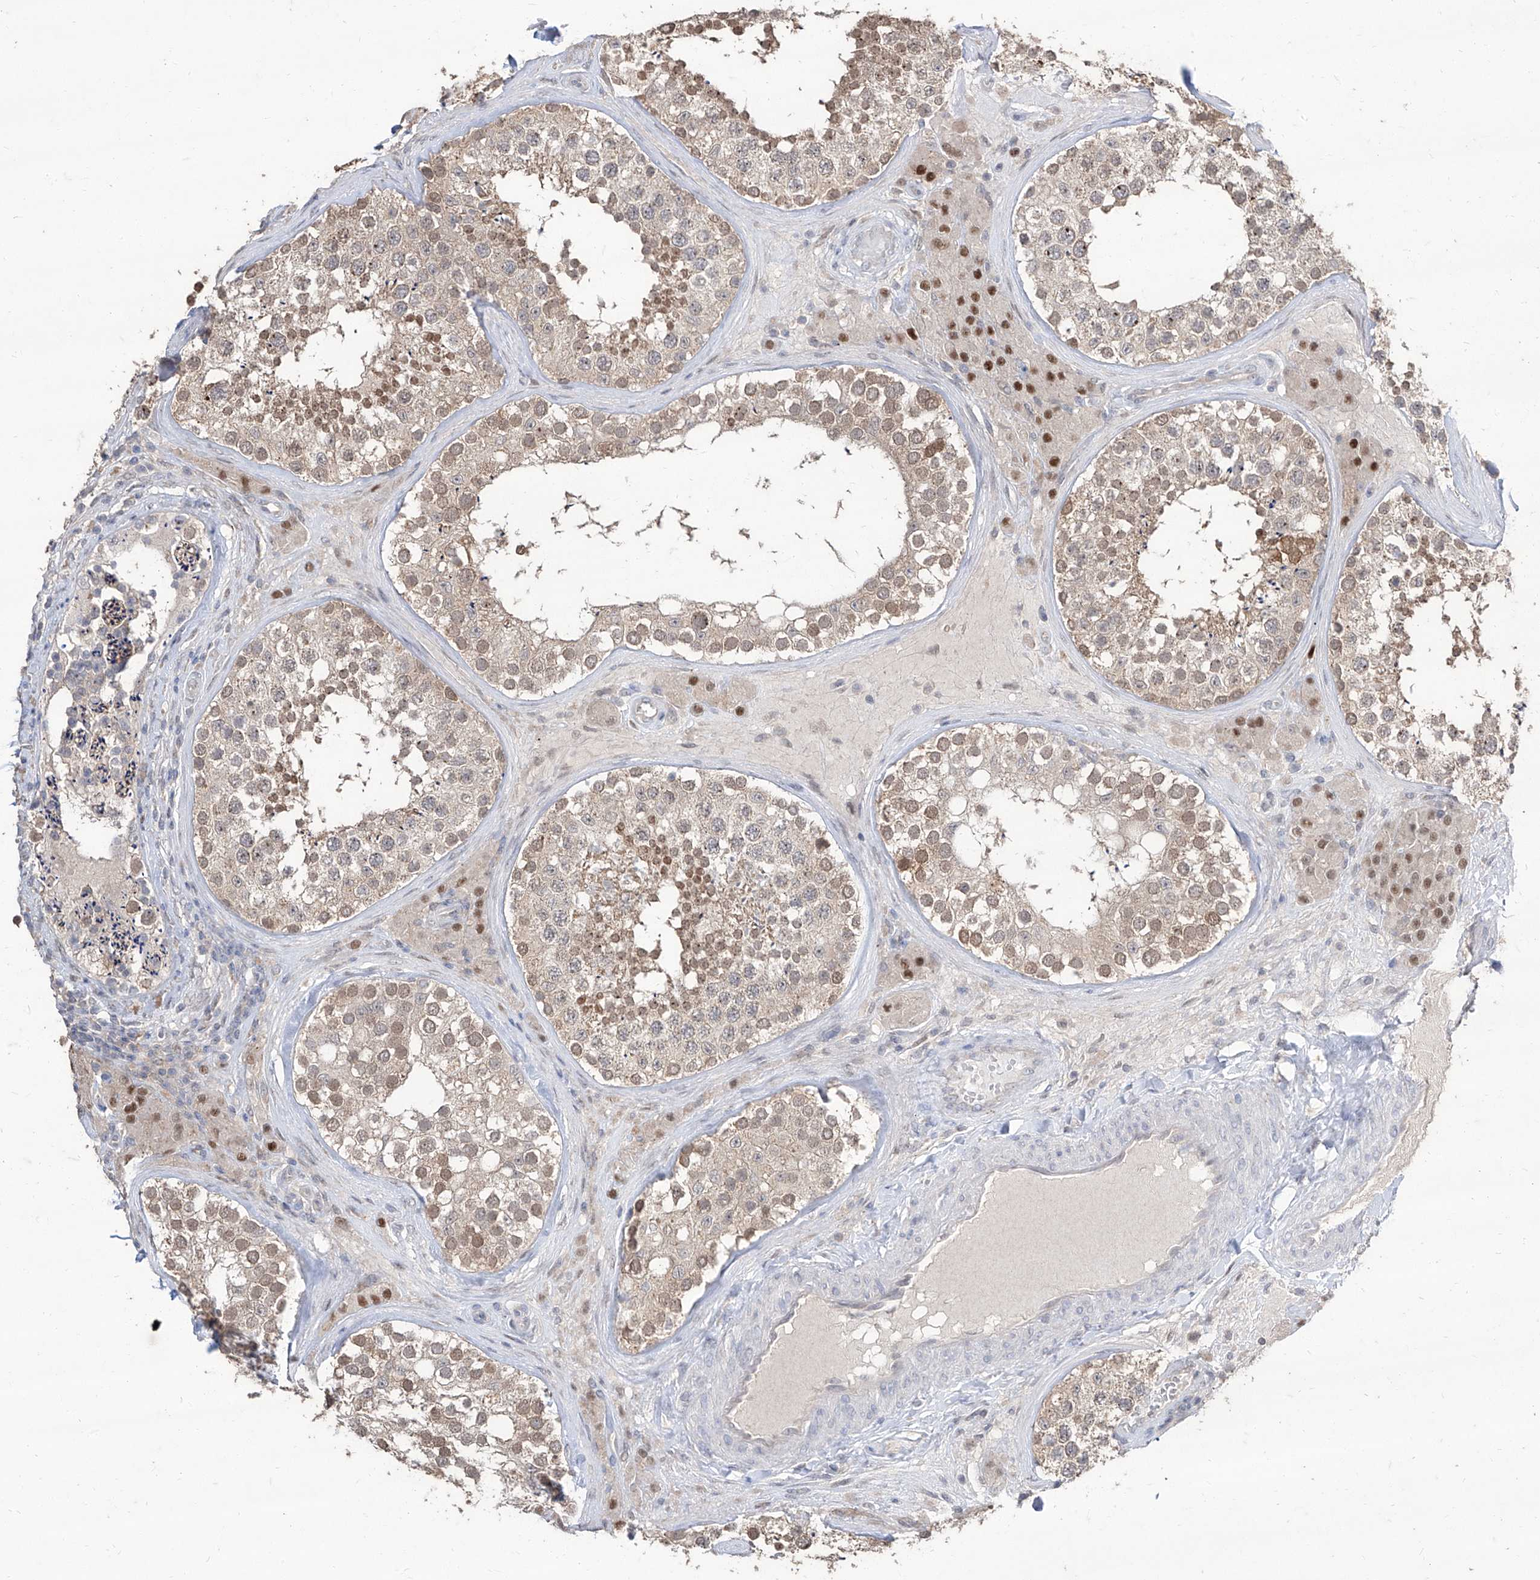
{"staining": {"intensity": "weak", "quantity": "25%-75%", "location": "nuclear"}, "tissue": "testis", "cell_type": "Cells in seminiferous ducts", "image_type": "normal", "snomed": [{"axis": "morphology", "description": "Normal tissue, NOS"}, {"axis": "topography", "description": "Testis"}], "caption": "Testis stained with DAB (3,3'-diaminobenzidine) immunohistochemistry (IHC) displays low levels of weak nuclear expression in about 25%-75% of cells in seminiferous ducts. The staining was performed using DAB (3,3'-diaminobenzidine) to visualize the protein expression in brown, while the nuclei were stained in blue with hematoxylin (Magnification: 20x).", "gene": "BROX", "patient": {"sex": "male", "age": 46}}